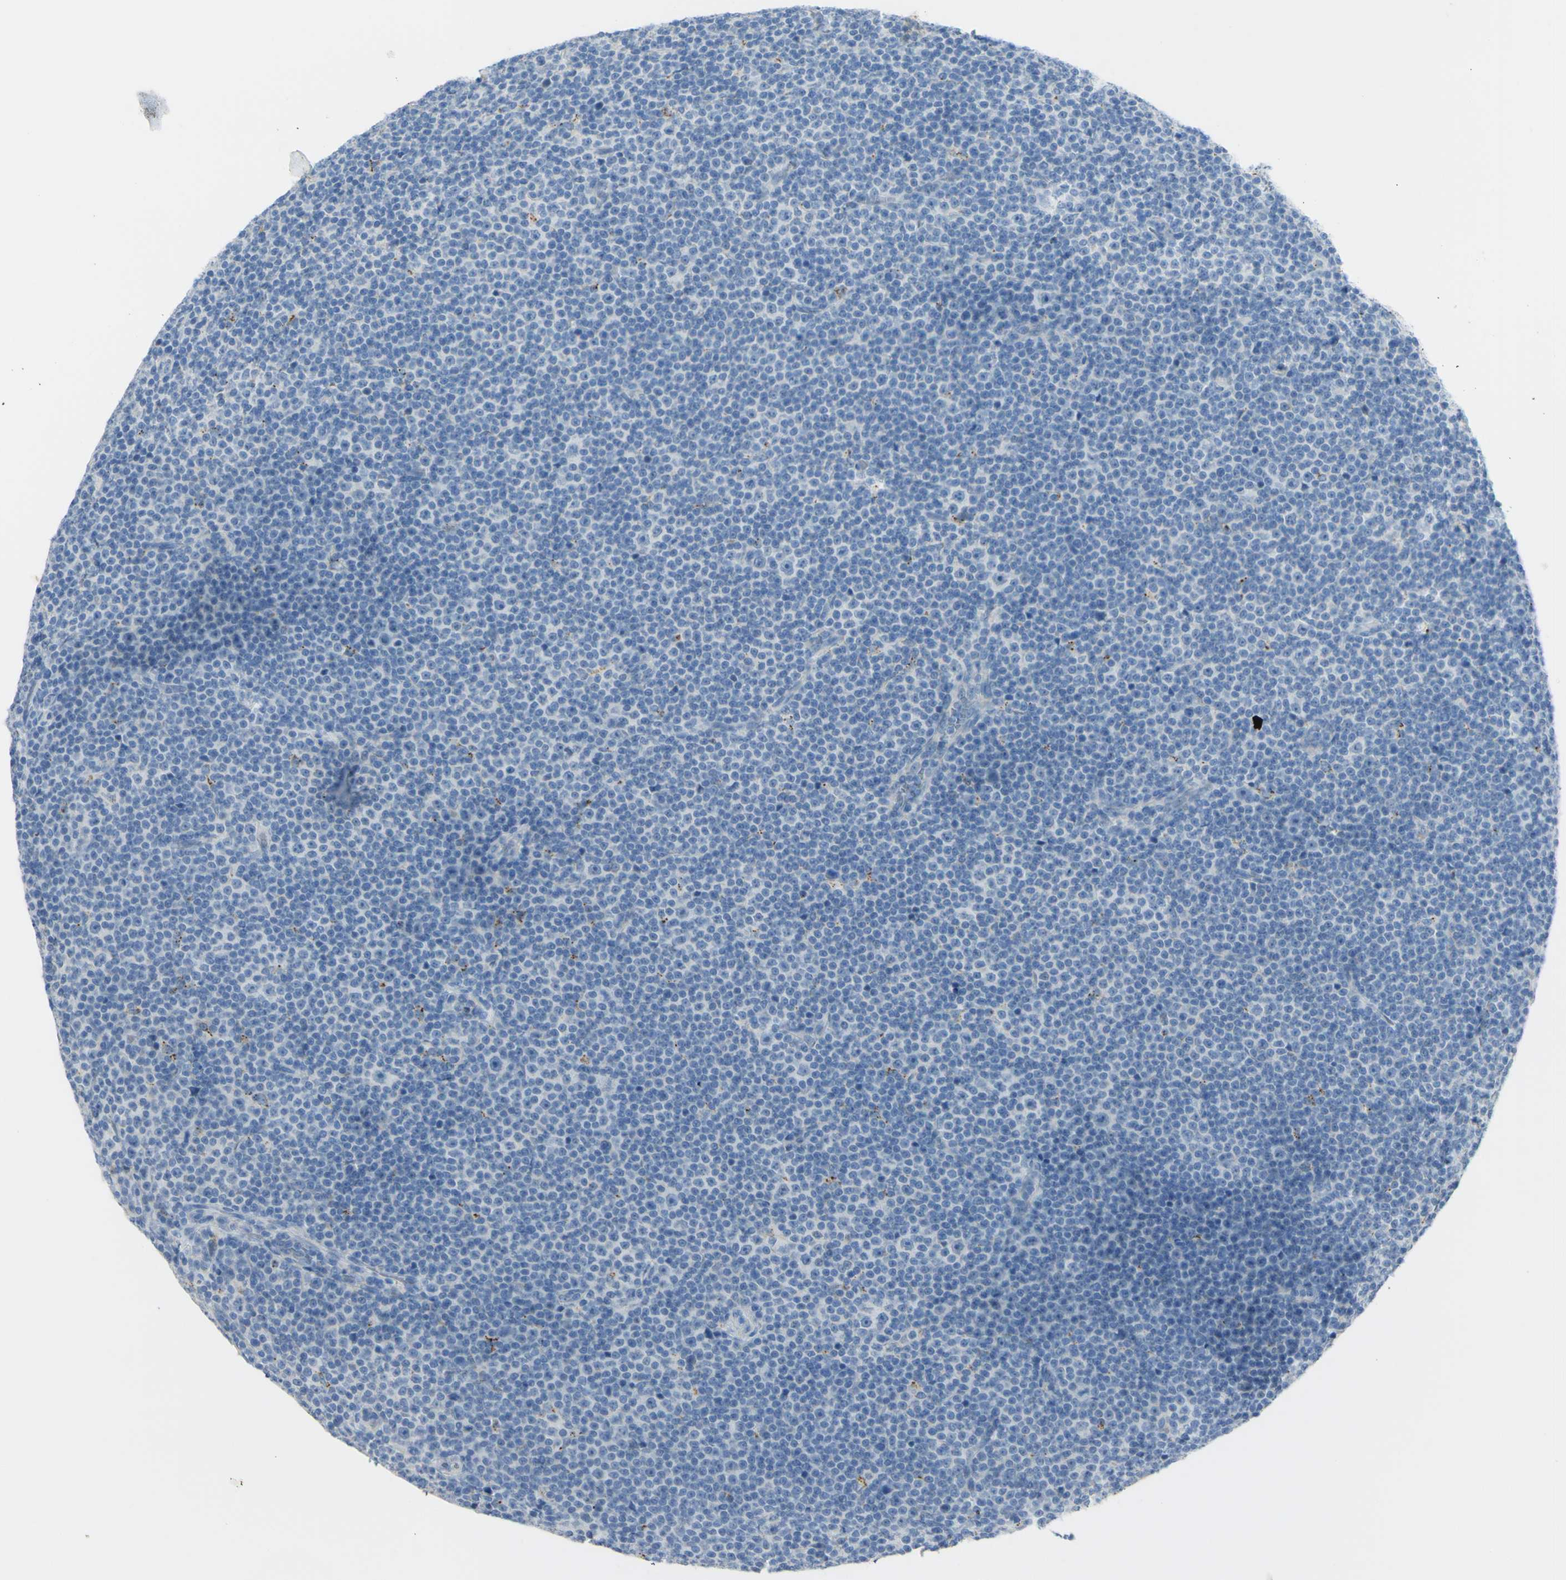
{"staining": {"intensity": "negative", "quantity": "none", "location": "none"}, "tissue": "lymphoma", "cell_type": "Tumor cells", "image_type": "cancer", "snomed": [{"axis": "morphology", "description": "Malignant lymphoma, non-Hodgkin's type, Low grade"}, {"axis": "topography", "description": "Lymph node"}], "caption": "A histopathology image of human lymphoma is negative for staining in tumor cells.", "gene": "TSPAN1", "patient": {"sex": "female", "age": 67}}